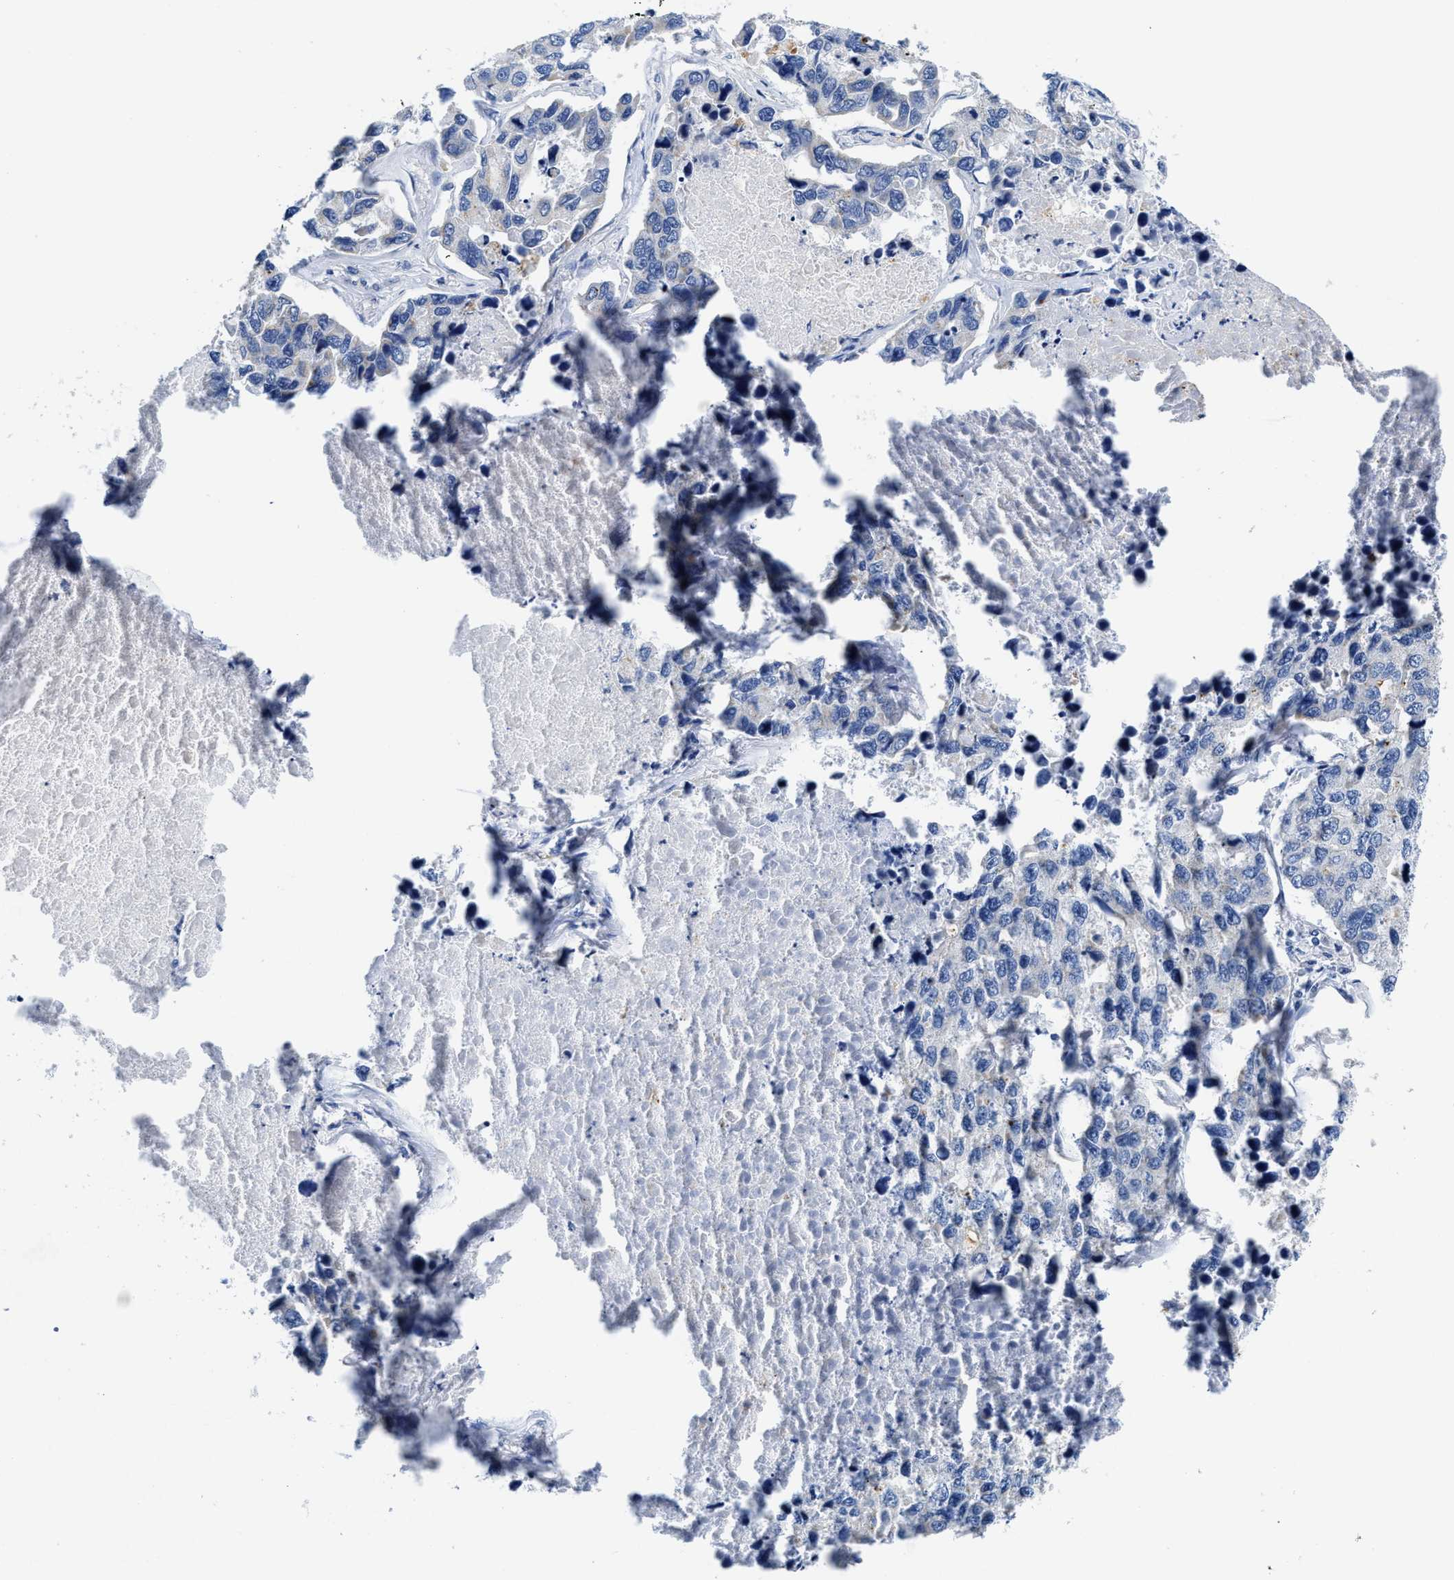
{"staining": {"intensity": "negative", "quantity": "none", "location": "none"}, "tissue": "lung cancer", "cell_type": "Tumor cells", "image_type": "cancer", "snomed": [{"axis": "morphology", "description": "Adenocarcinoma, NOS"}, {"axis": "topography", "description": "Lung"}], "caption": "Histopathology image shows no protein positivity in tumor cells of lung adenocarcinoma tissue.", "gene": "TBRG4", "patient": {"sex": "male", "age": 64}}